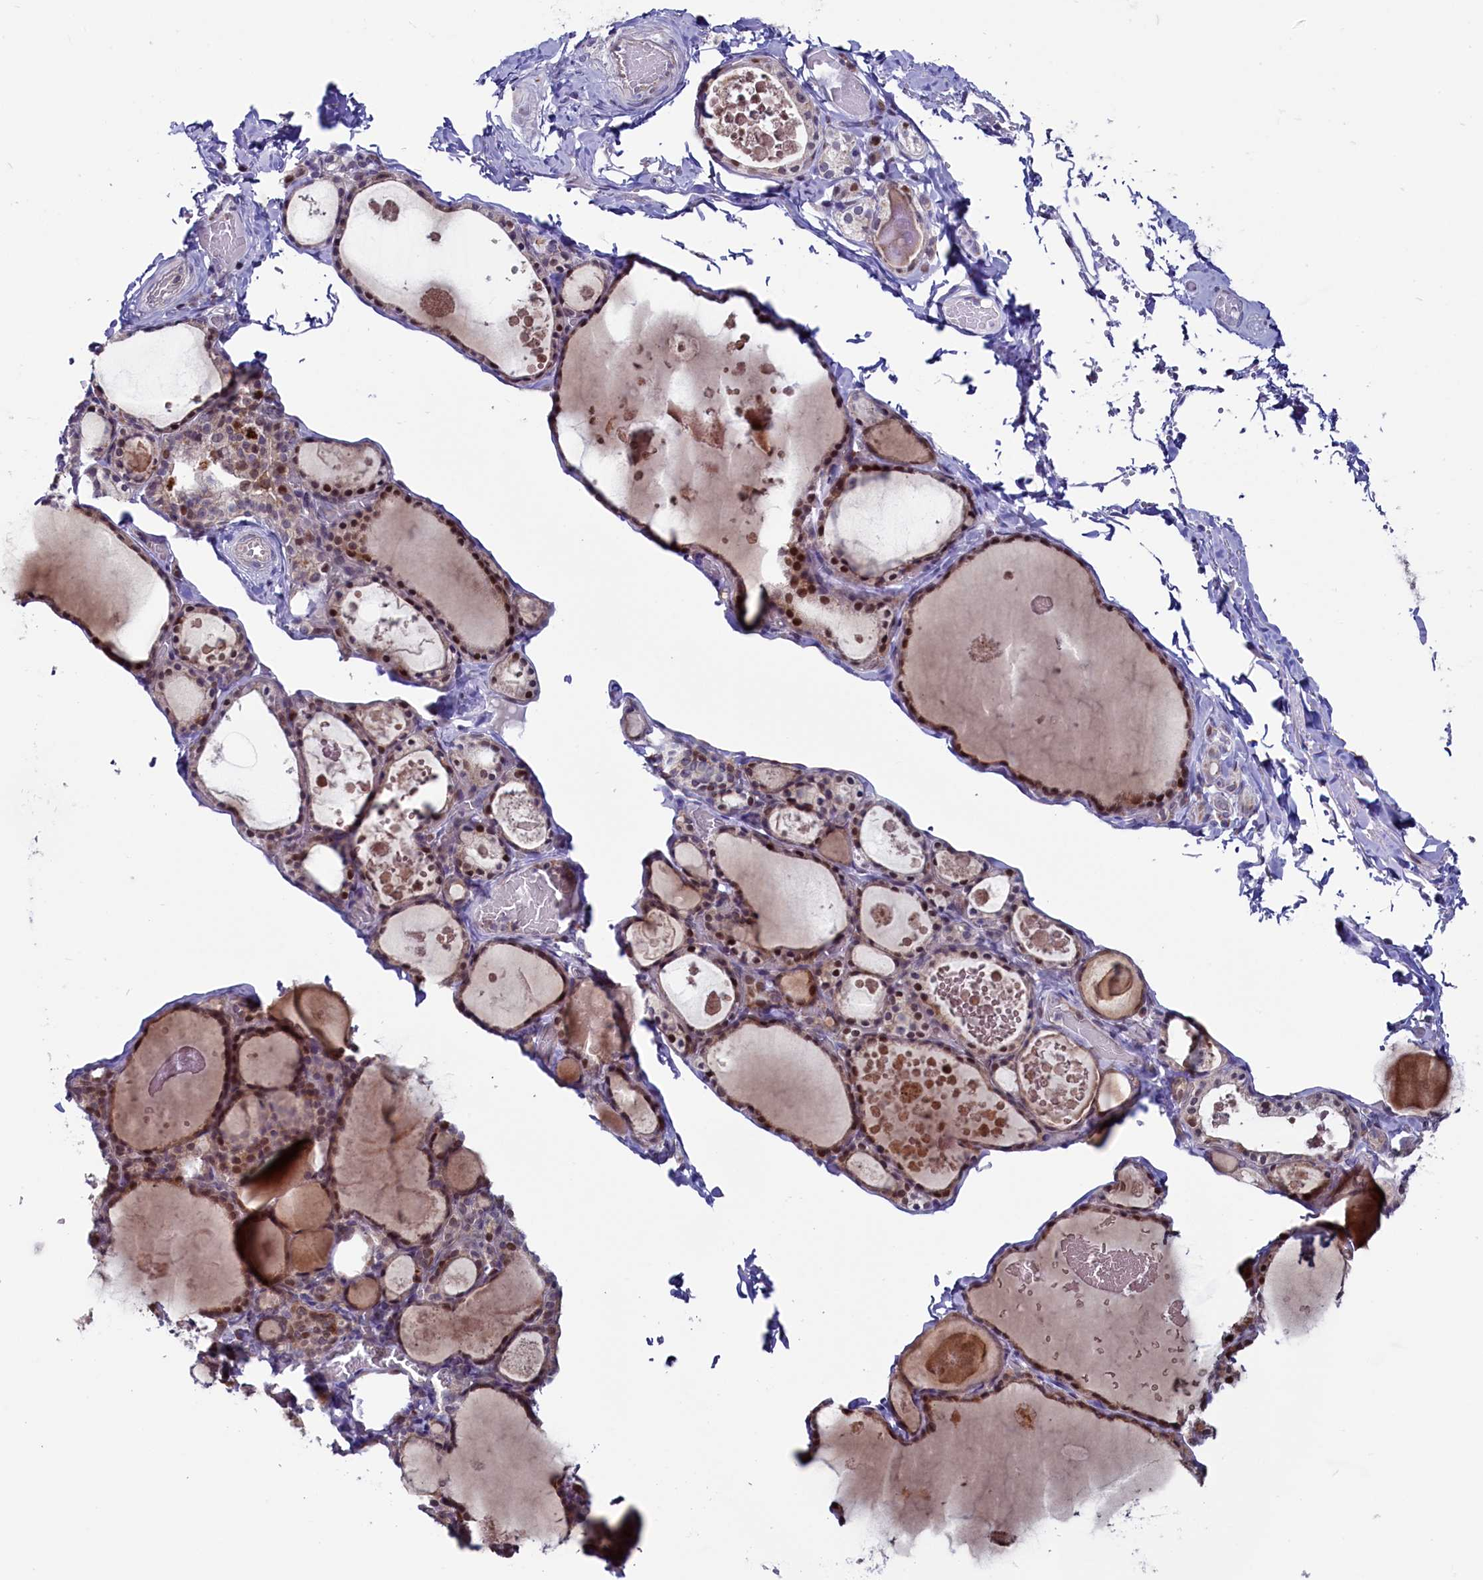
{"staining": {"intensity": "moderate", "quantity": ">75%", "location": "cytoplasmic/membranous,nuclear"}, "tissue": "thyroid gland", "cell_type": "Glandular cells", "image_type": "normal", "snomed": [{"axis": "morphology", "description": "Normal tissue, NOS"}, {"axis": "topography", "description": "Thyroid gland"}], "caption": "The micrograph shows staining of benign thyroid gland, revealing moderate cytoplasmic/membranous,nuclear protein staining (brown color) within glandular cells.", "gene": "CIAPIN1", "patient": {"sex": "male", "age": 56}}